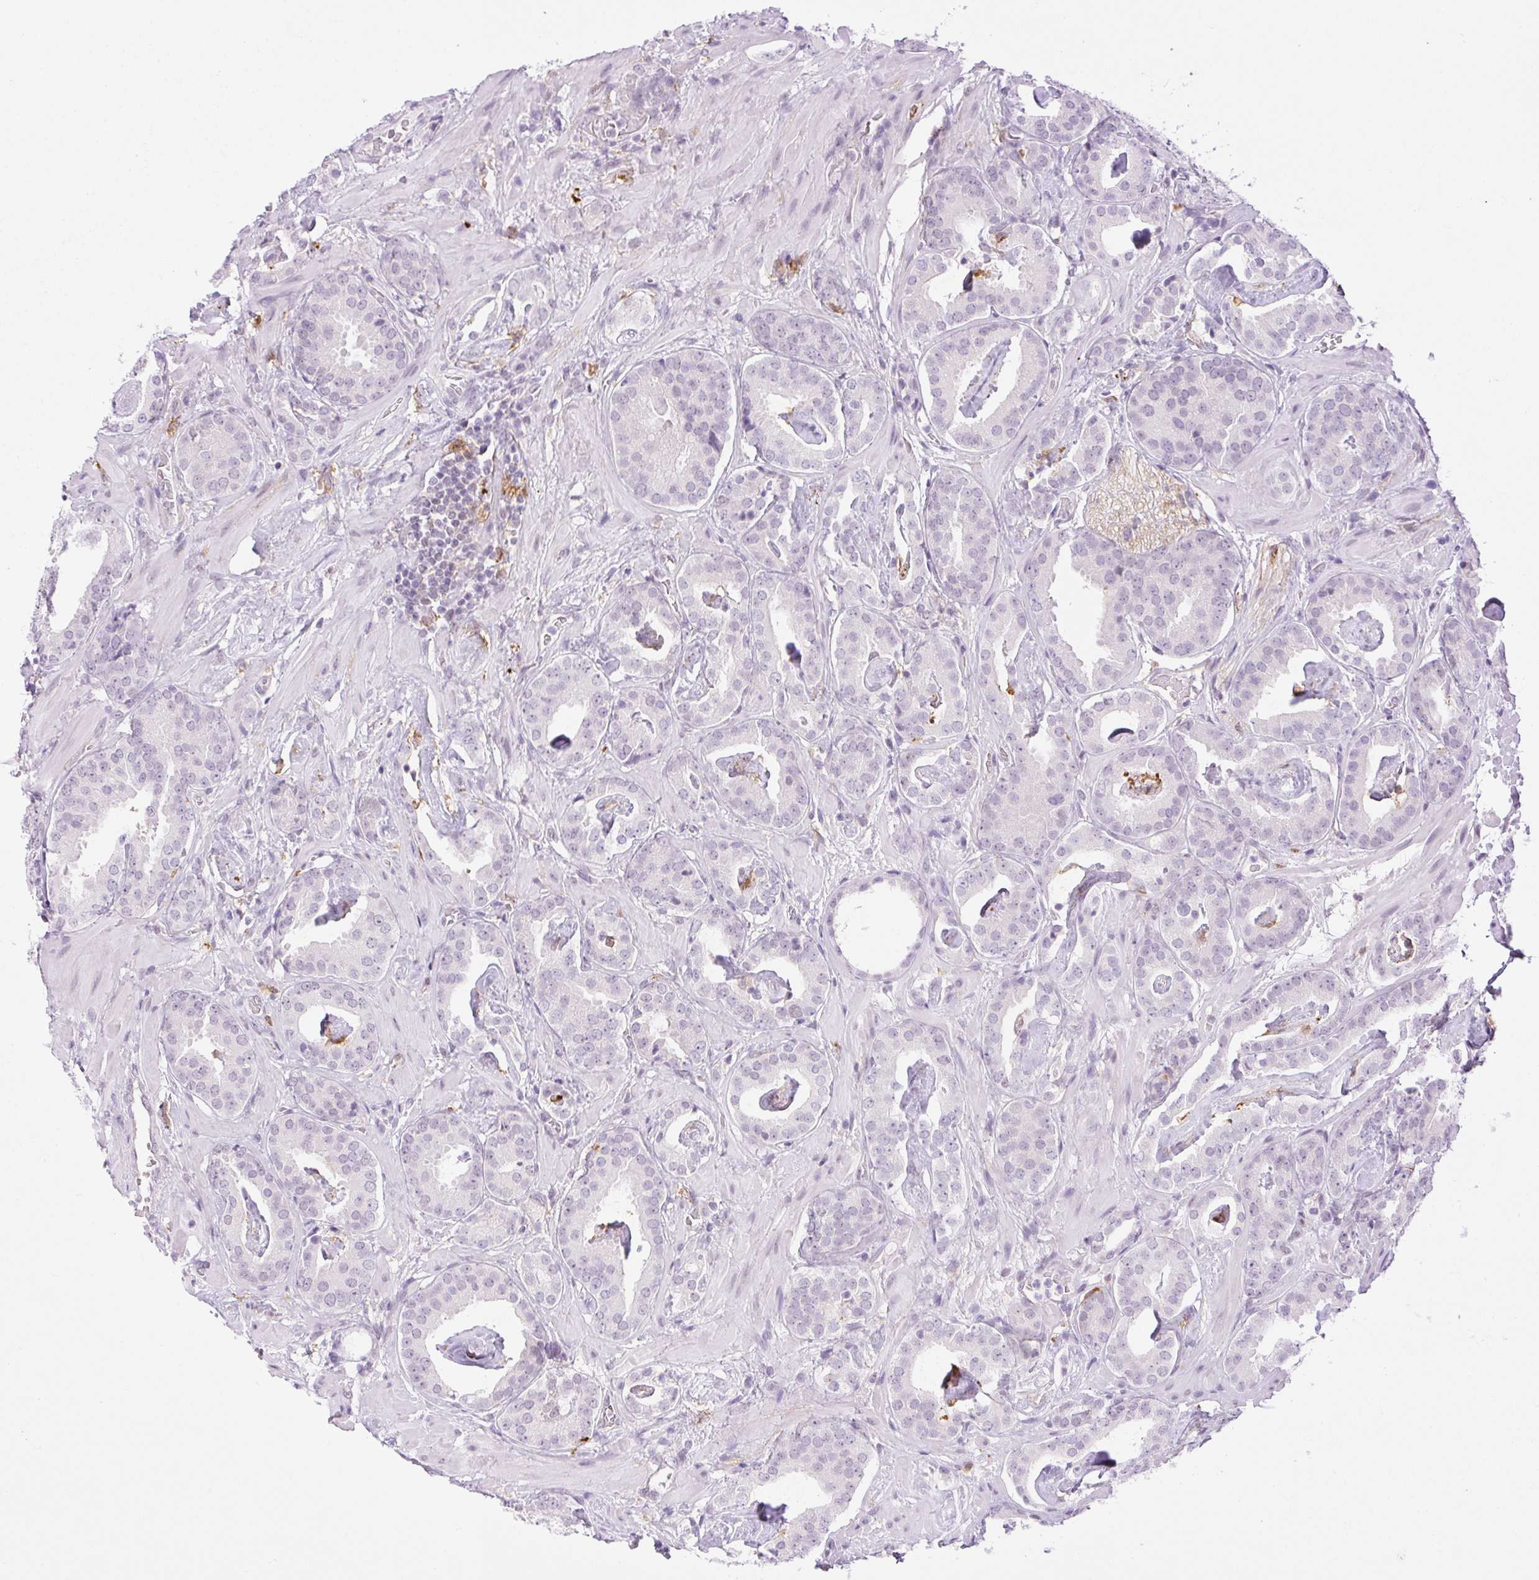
{"staining": {"intensity": "negative", "quantity": "none", "location": "none"}, "tissue": "prostate cancer", "cell_type": "Tumor cells", "image_type": "cancer", "snomed": [{"axis": "morphology", "description": "Adenocarcinoma, Low grade"}, {"axis": "topography", "description": "Prostate"}], "caption": "This is a image of immunohistochemistry staining of prostate cancer (low-grade adenocarcinoma), which shows no positivity in tumor cells.", "gene": "PALM3", "patient": {"sex": "male", "age": 62}}